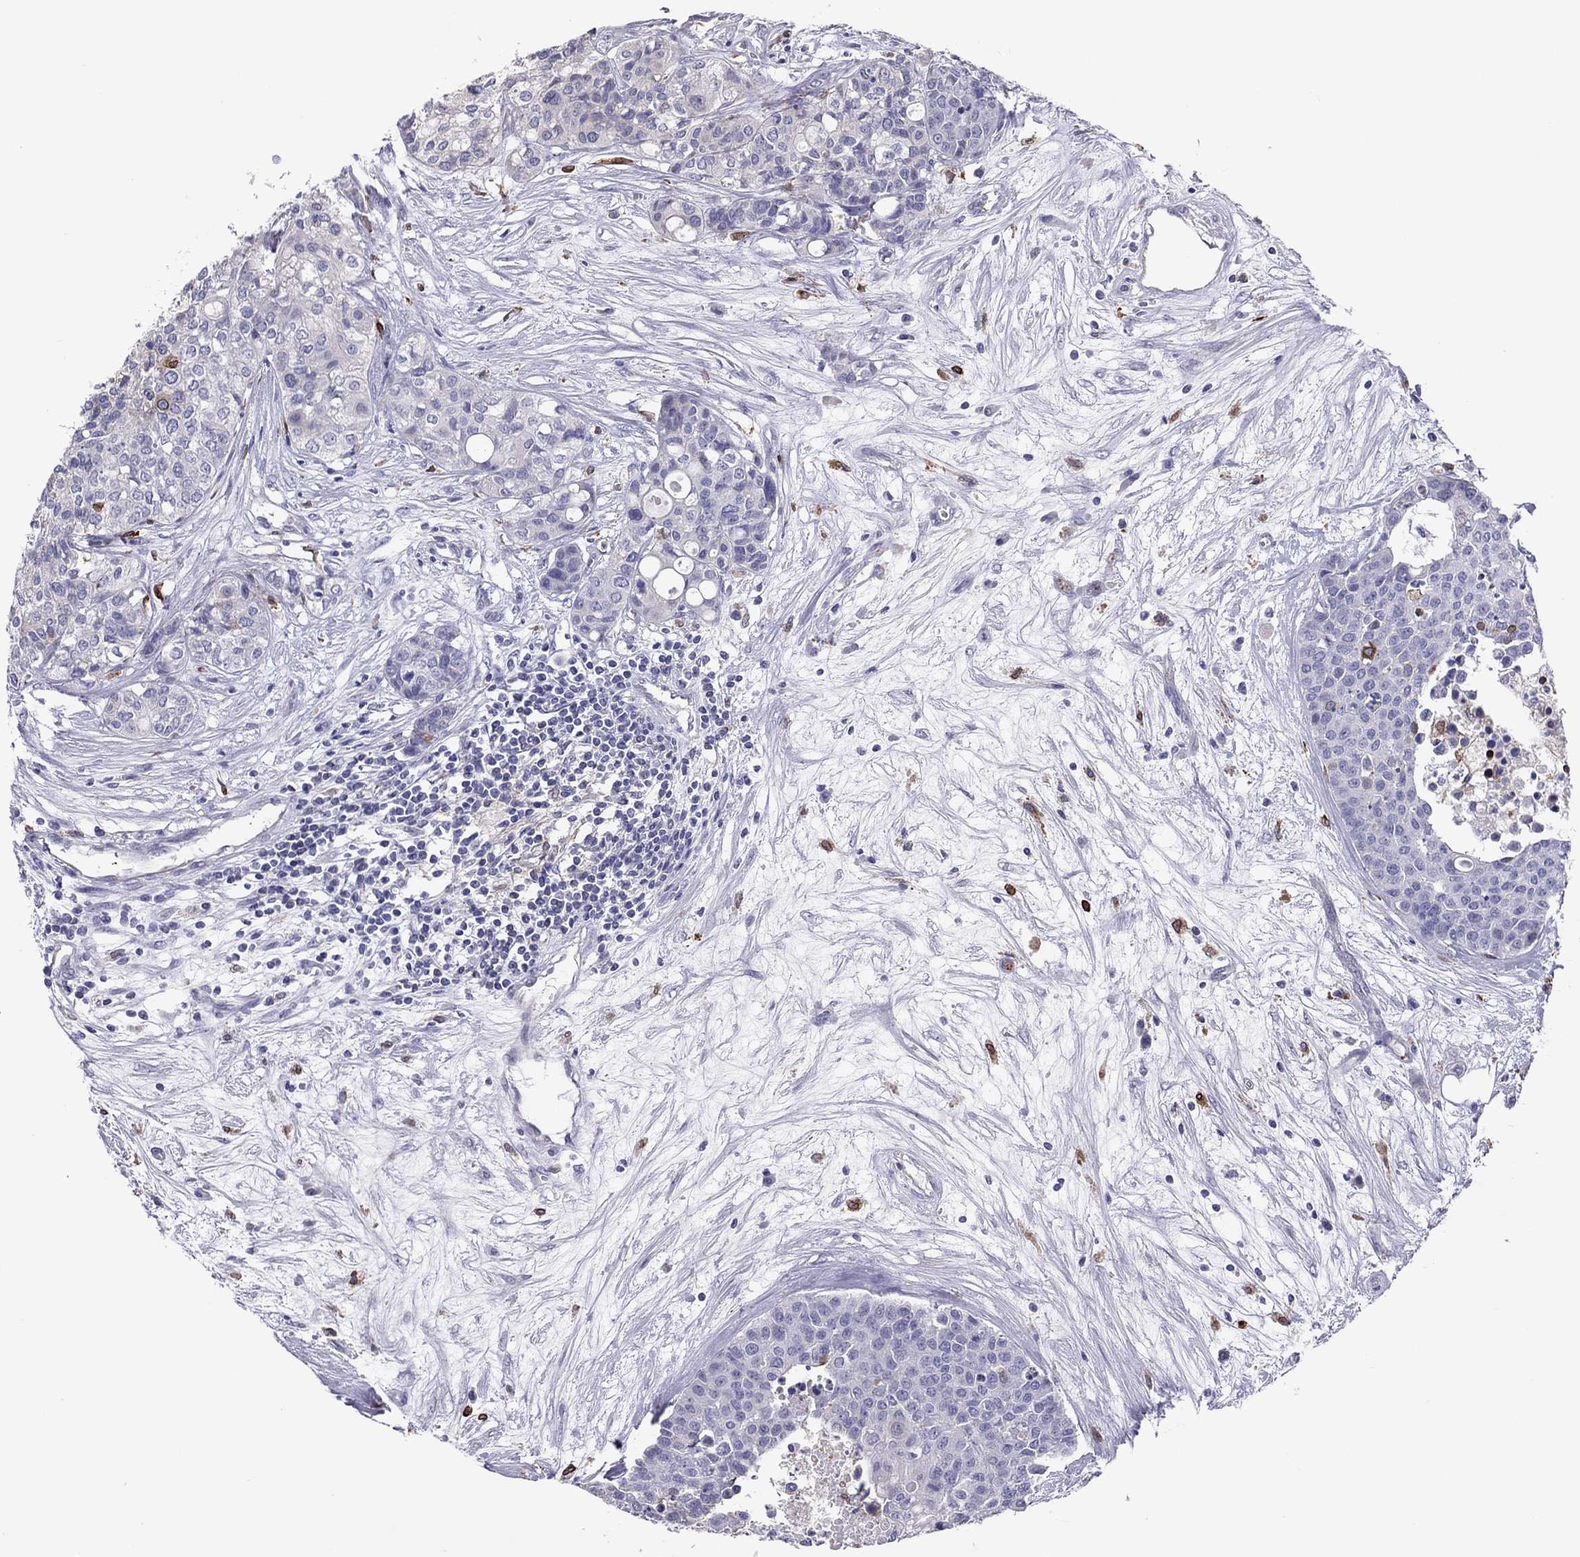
{"staining": {"intensity": "negative", "quantity": "none", "location": "none"}, "tissue": "carcinoid", "cell_type": "Tumor cells", "image_type": "cancer", "snomed": [{"axis": "morphology", "description": "Carcinoid, malignant, NOS"}, {"axis": "topography", "description": "Colon"}], "caption": "IHC image of human carcinoid stained for a protein (brown), which displays no positivity in tumor cells.", "gene": "ADORA2A", "patient": {"sex": "male", "age": 81}}